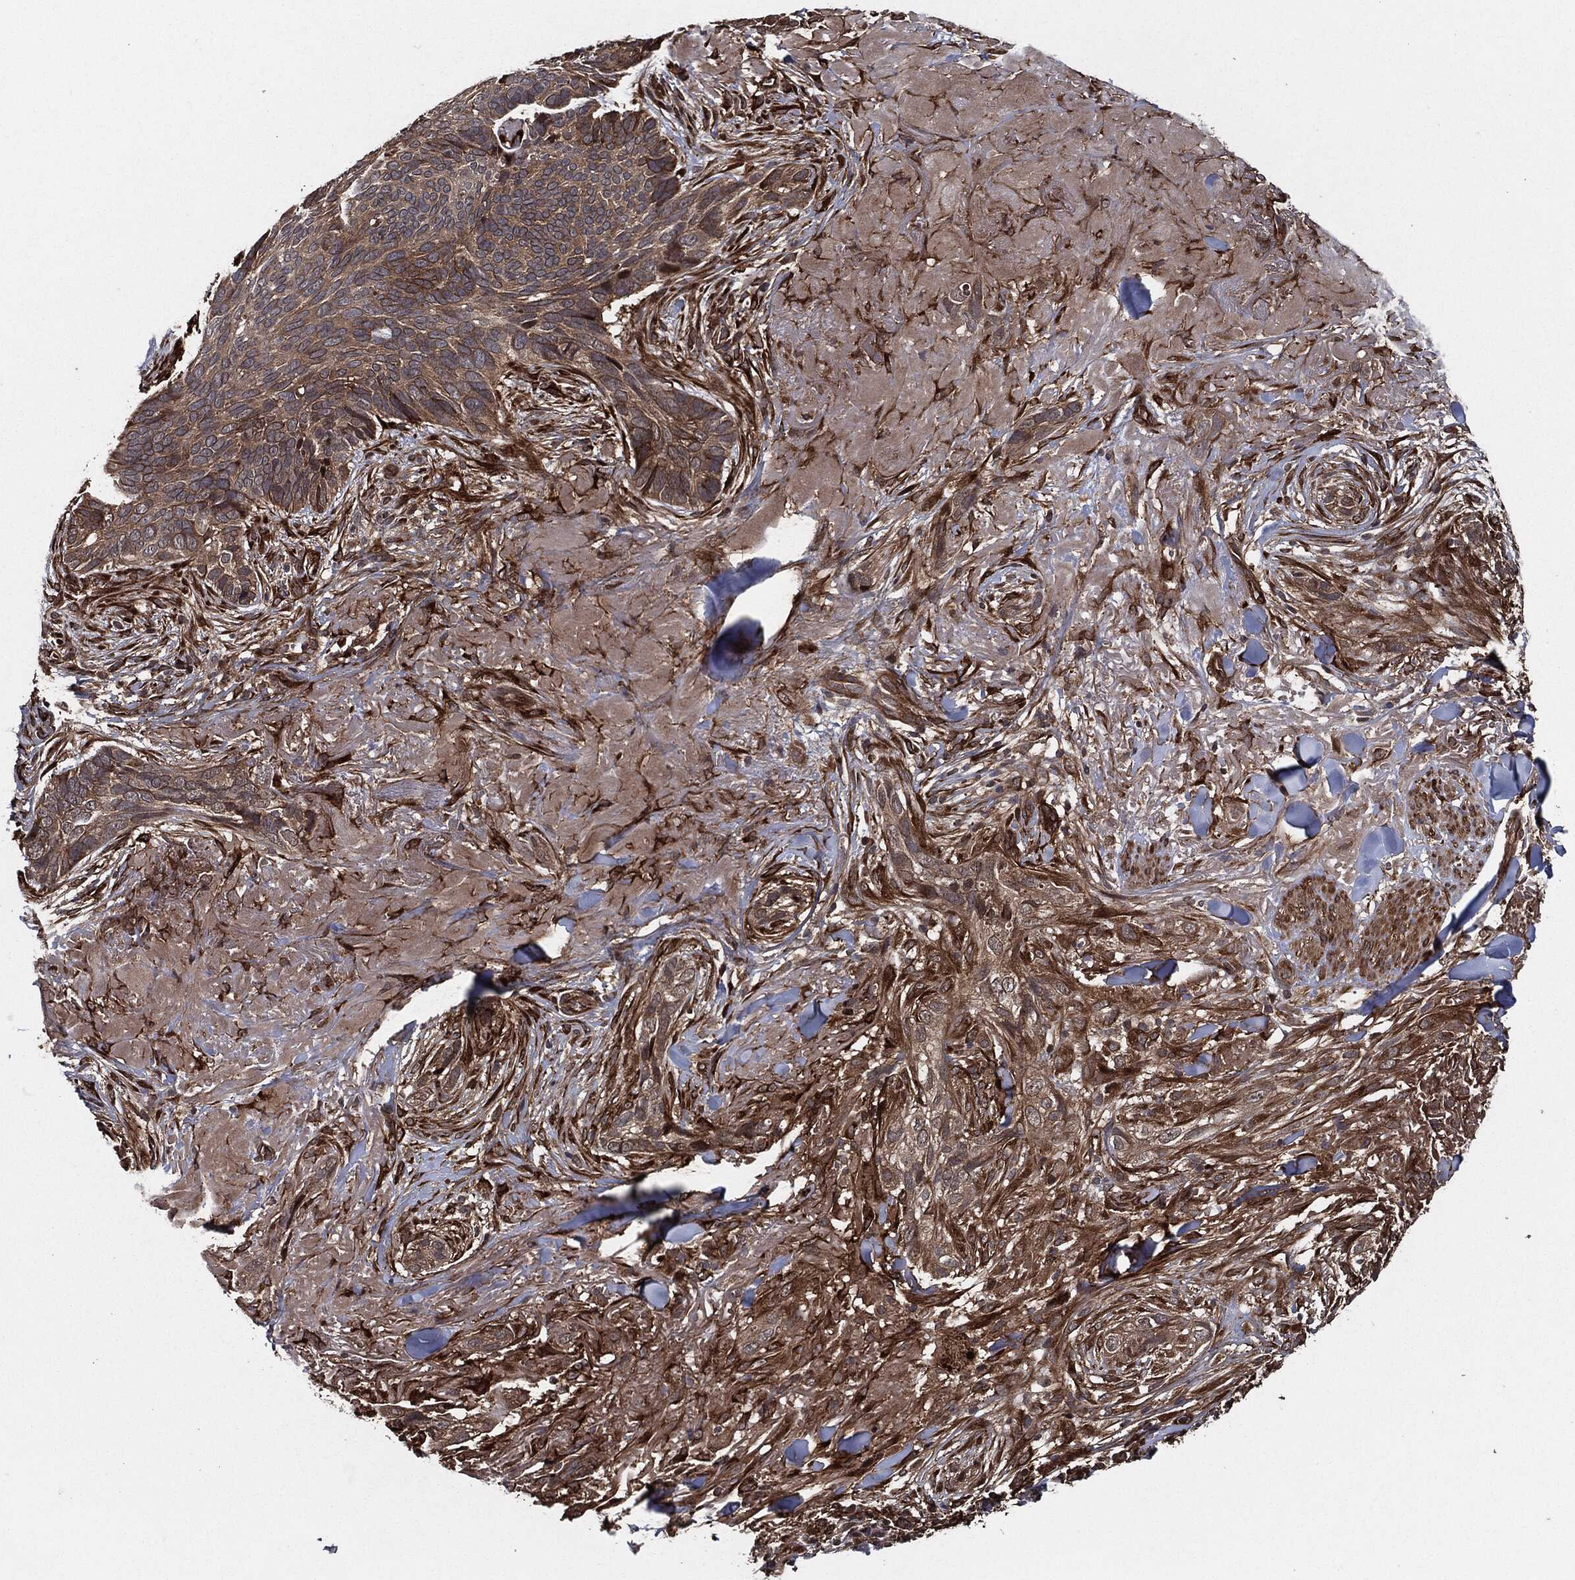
{"staining": {"intensity": "moderate", "quantity": ">75%", "location": "cytoplasmic/membranous"}, "tissue": "skin cancer", "cell_type": "Tumor cells", "image_type": "cancer", "snomed": [{"axis": "morphology", "description": "Basal cell carcinoma"}, {"axis": "topography", "description": "Skin"}], "caption": "Protein expression by IHC reveals moderate cytoplasmic/membranous expression in about >75% of tumor cells in skin basal cell carcinoma.", "gene": "BCAR1", "patient": {"sex": "male", "age": 91}}